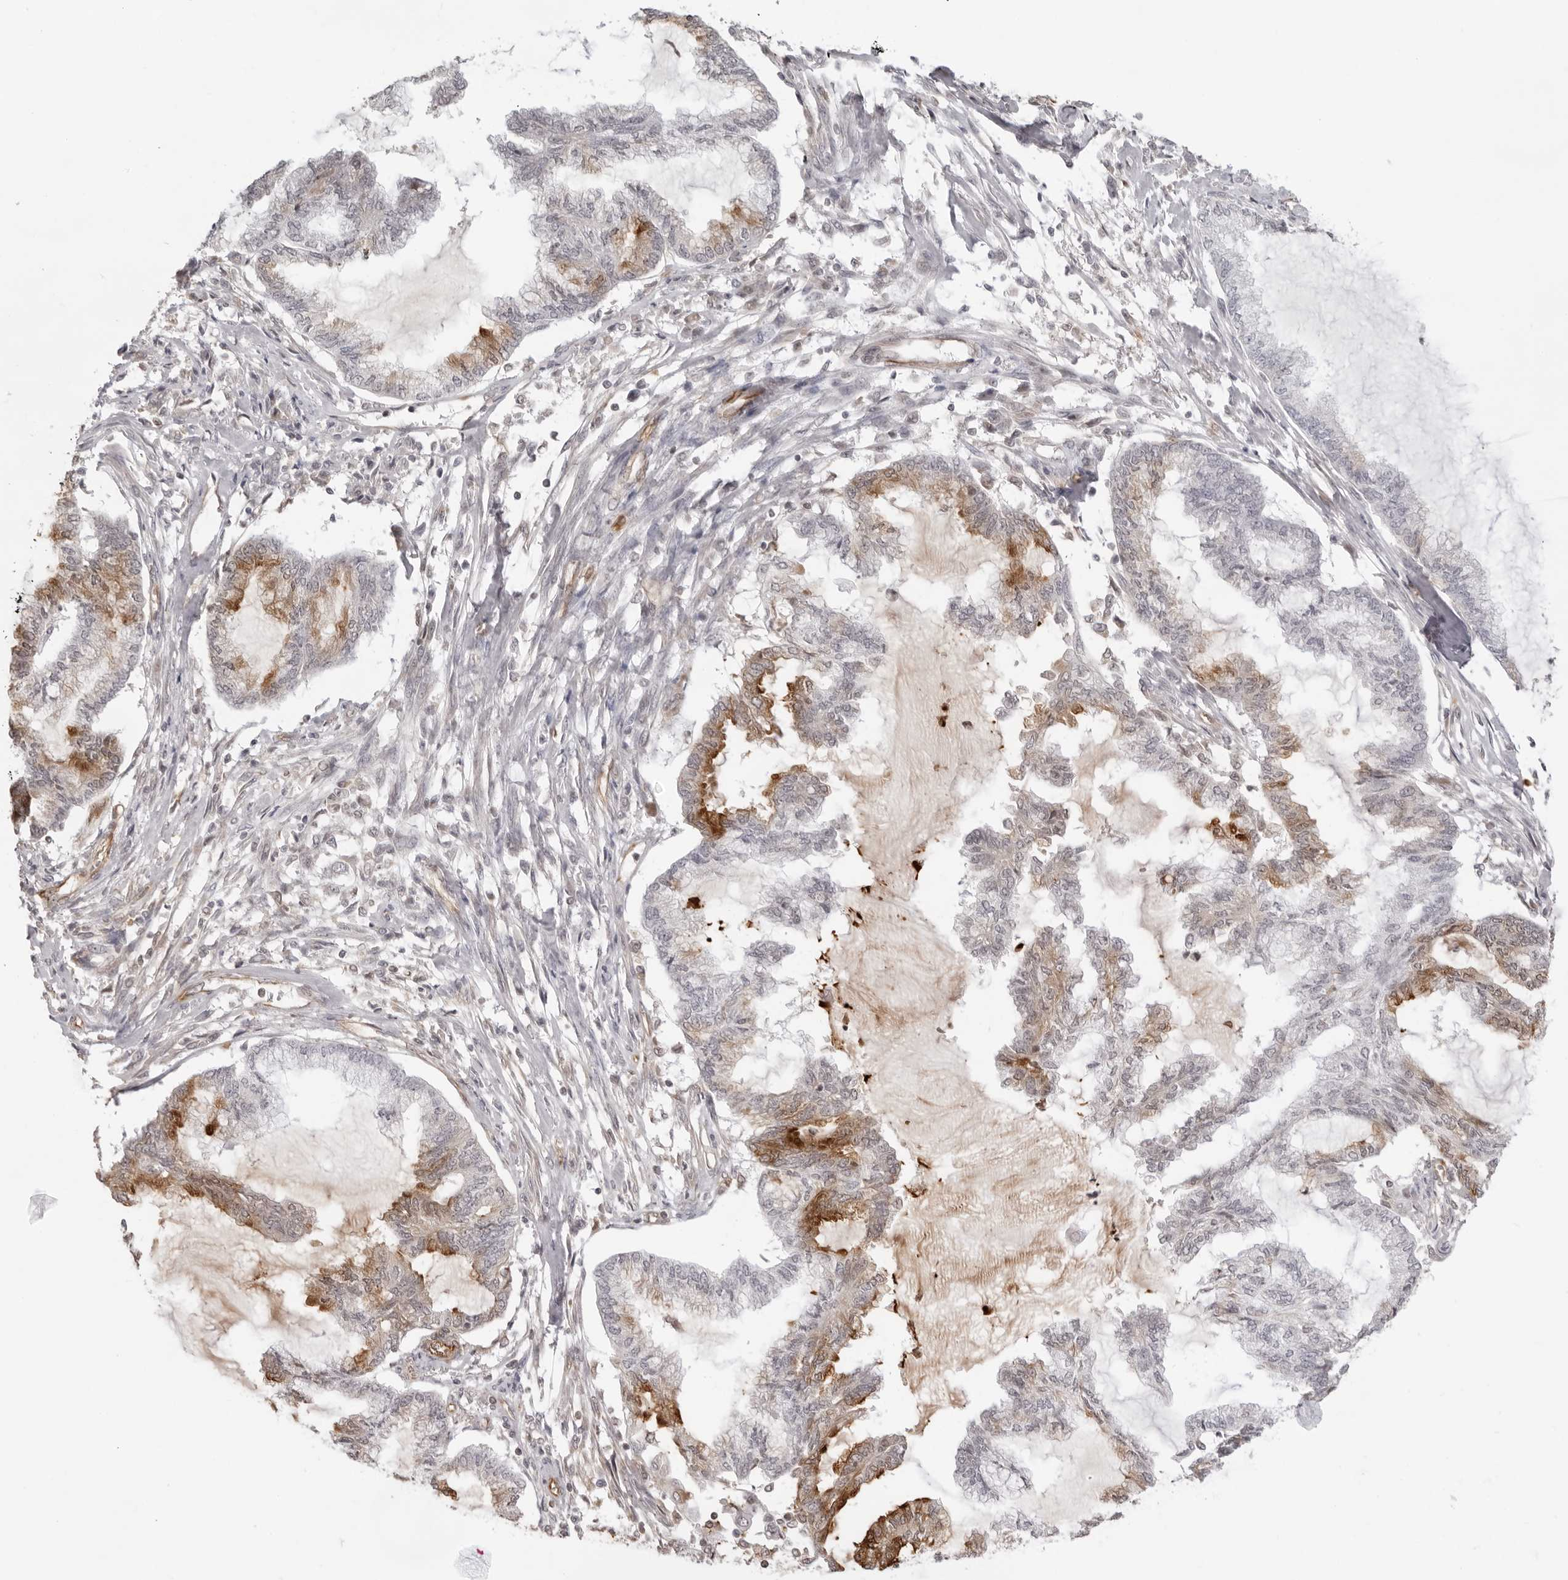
{"staining": {"intensity": "moderate", "quantity": "<25%", "location": "cytoplasmic/membranous"}, "tissue": "endometrial cancer", "cell_type": "Tumor cells", "image_type": "cancer", "snomed": [{"axis": "morphology", "description": "Adenocarcinoma, NOS"}, {"axis": "topography", "description": "Endometrium"}], "caption": "The image reveals staining of endometrial cancer, revealing moderate cytoplasmic/membranous protein expression (brown color) within tumor cells.", "gene": "DYNLT5", "patient": {"sex": "female", "age": 86}}